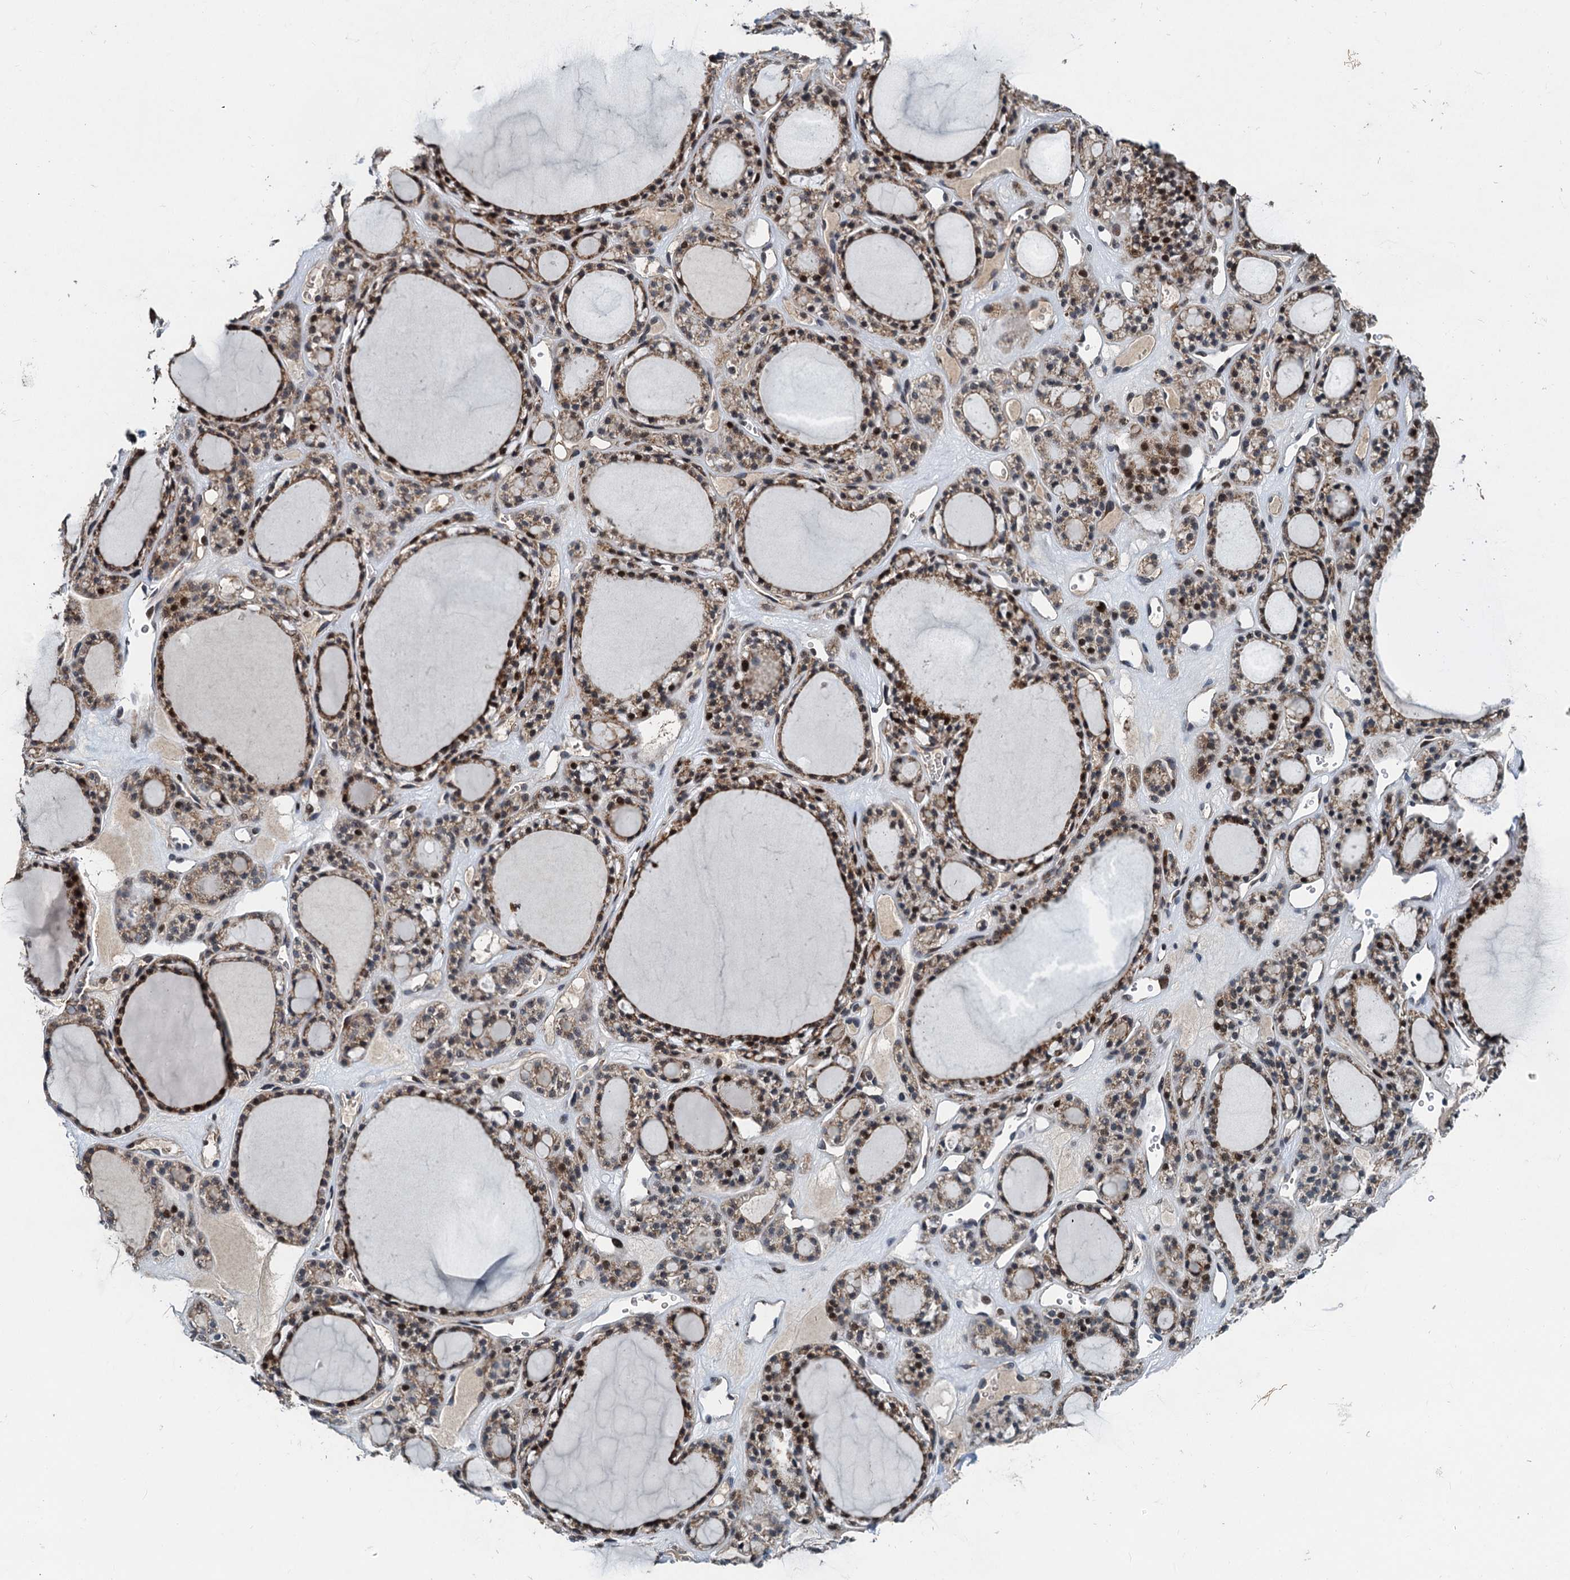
{"staining": {"intensity": "moderate", "quantity": ">75%", "location": "cytoplasmic/membranous"}, "tissue": "thyroid gland", "cell_type": "Glandular cells", "image_type": "normal", "snomed": [{"axis": "morphology", "description": "Normal tissue, NOS"}, {"axis": "topography", "description": "Thyroid gland"}], "caption": "DAB (3,3'-diaminobenzidine) immunohistochemical staining of normal thyroid gland reveals moderate cytoplasmic/membranous protein positivity in about >75% of glandular cells.", "gene": "DNAJC21", "patient": {"sex": "female", "age": 28}}